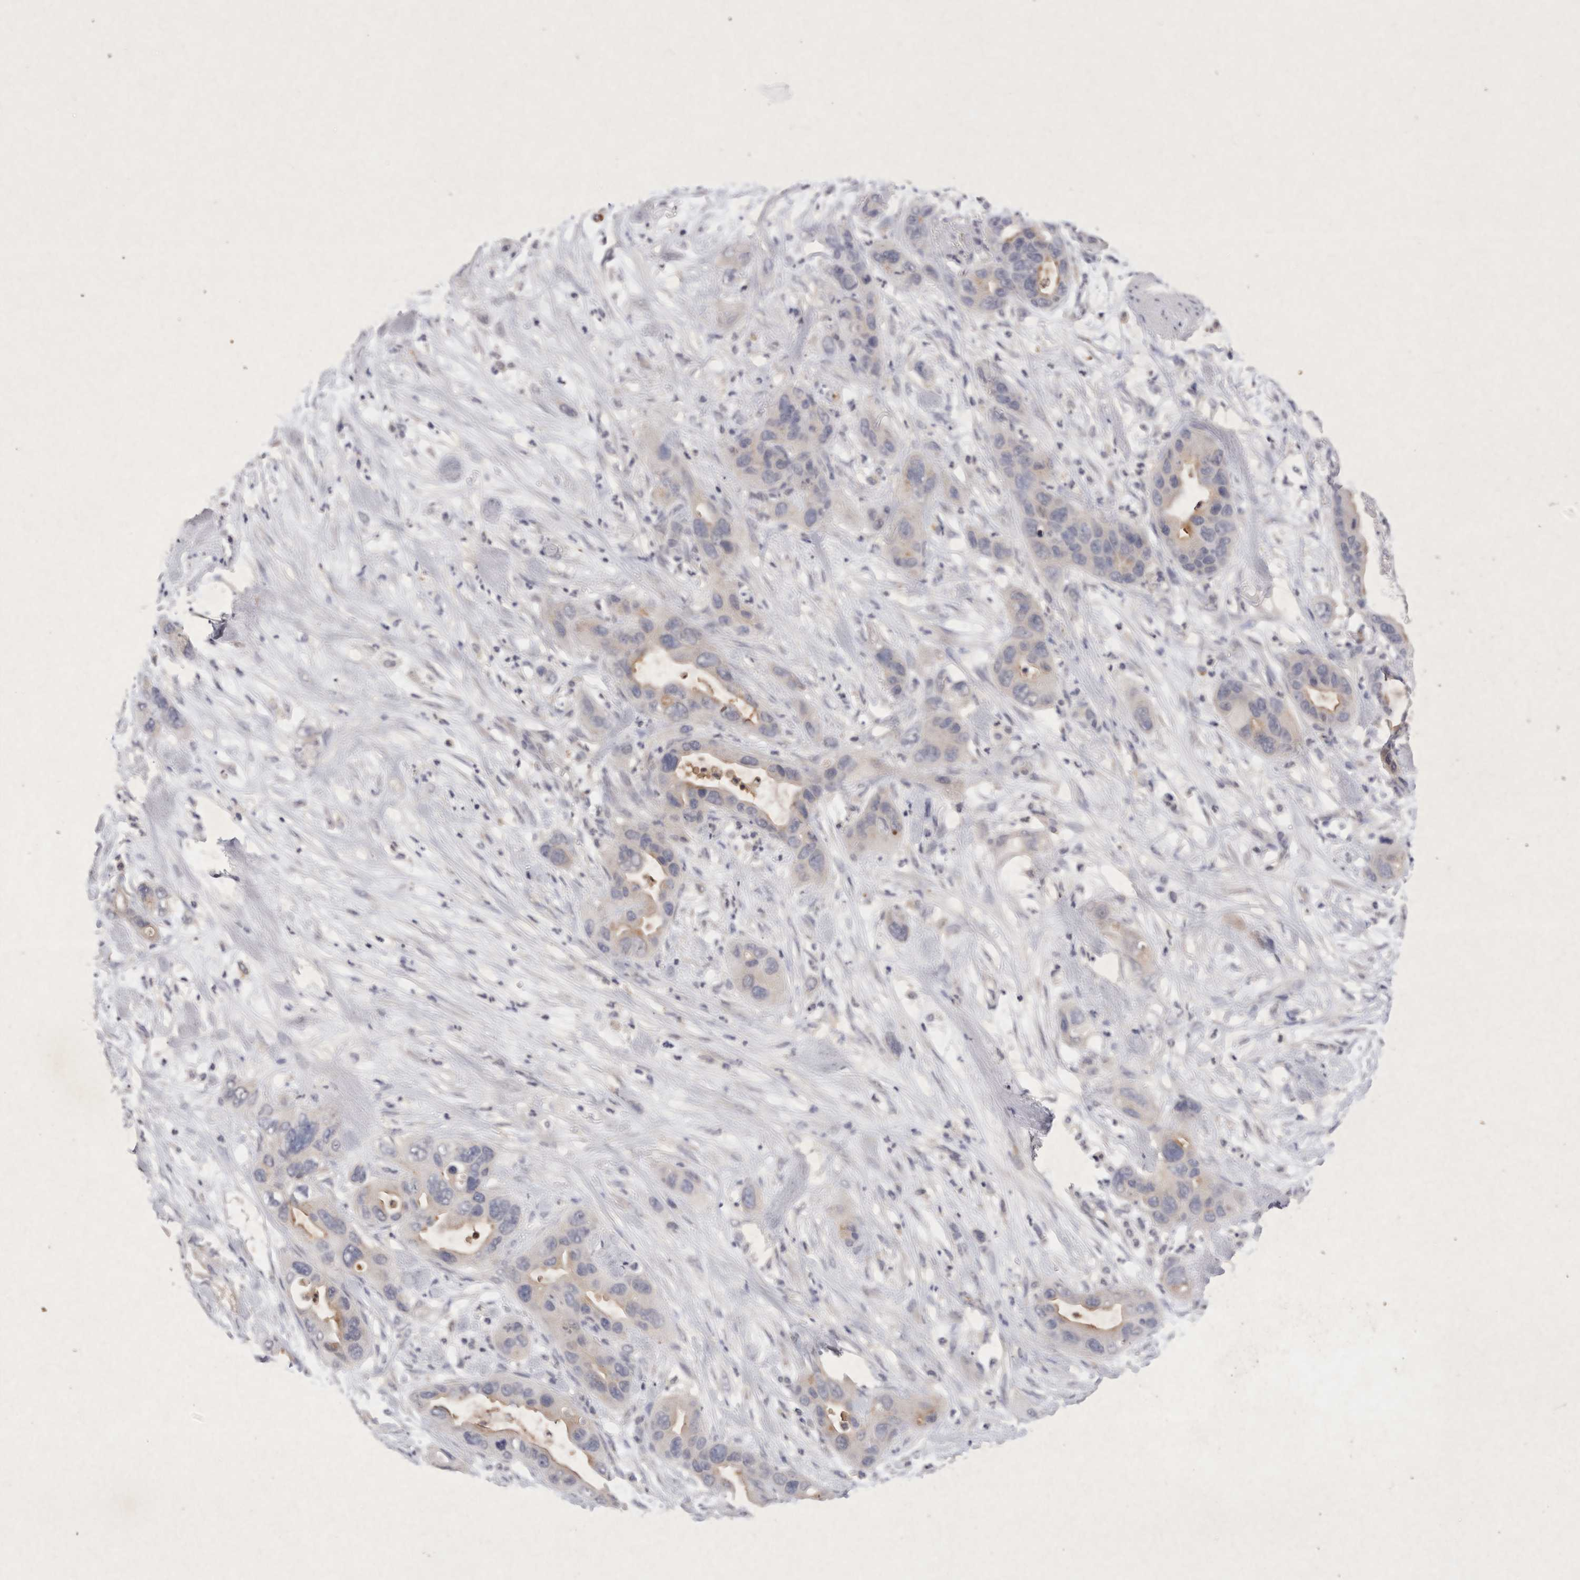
{"staining": {"intensity": "negative", "quantity": "none", "location": "none"}, "tissue": "pancreatic cancer", "cell_type": "Tumor cells", "image_type": "cancer", "snomed": [{"axis": "morphology", "description": "Adenocarcinoma, NOS"}, {"axis": "topography", "description": "Pancreas"}], "caption": "The immunohistochemistry histopathology image has no significant positivity in tumor cells of pancreatic adenocarcinoma tissue.", "gene": "RASSF3", "patient": {"sex": "female", "age": 71}}